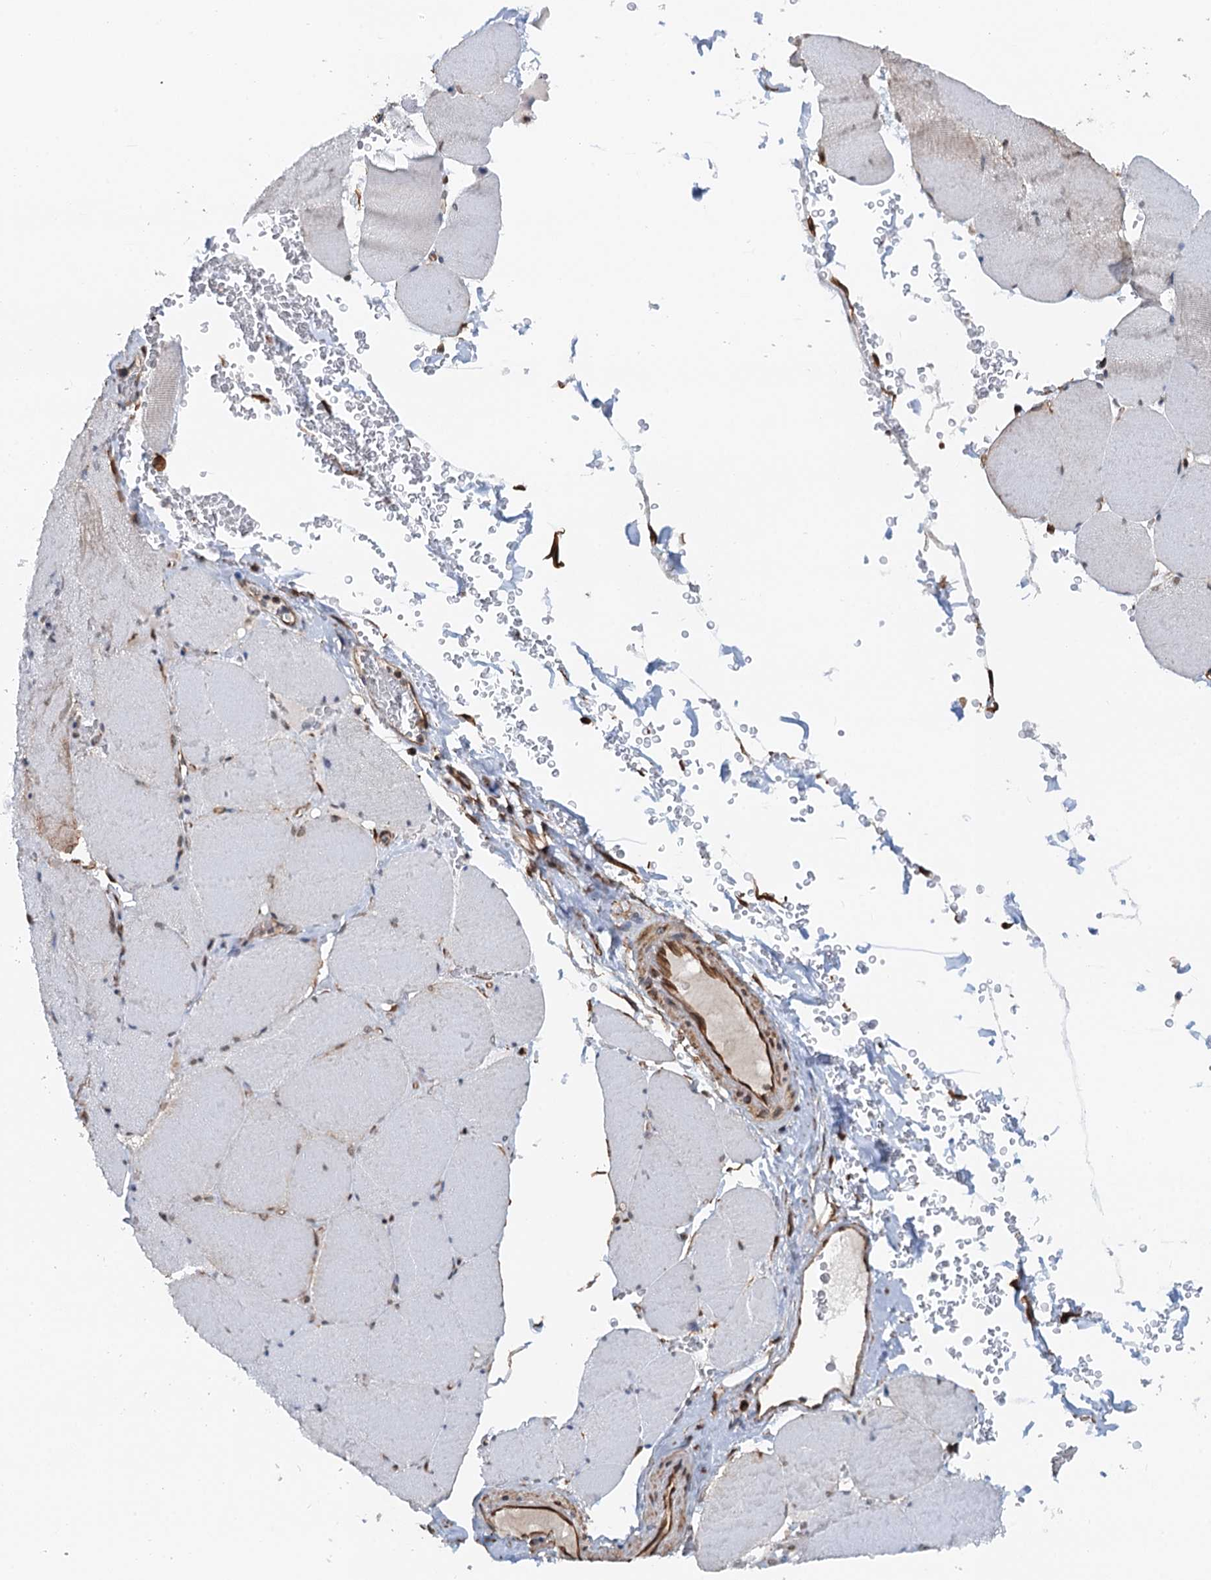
{"staining": {"intensity": "weak", "quantity": "25%-75%", "location": "nuclear"}, "tissue": "skeletal muscle", "cell_type": "Myocytes", "image_type": "normal", "snomed": [{"axis": "morphology", "description": "Normal tissue, NOS"}, {"axis": "topography", "description": "Skeletal muscle"}, {"axis": "topography", "description": "Head-Neck"}], "caption": "A histopathology image of skeletal muscle stained for a protein reveals weak nuclear brown staining in myocytes. The staining was performed using DAB (3,3'-diaminobenzidine) to visualize the protein expression in brown, while the nuclei were stained in blue with hematoxylin (Magnification: 20x).", "gene": "CFDP1", "patient": {"sex": "male", "age": 66}}